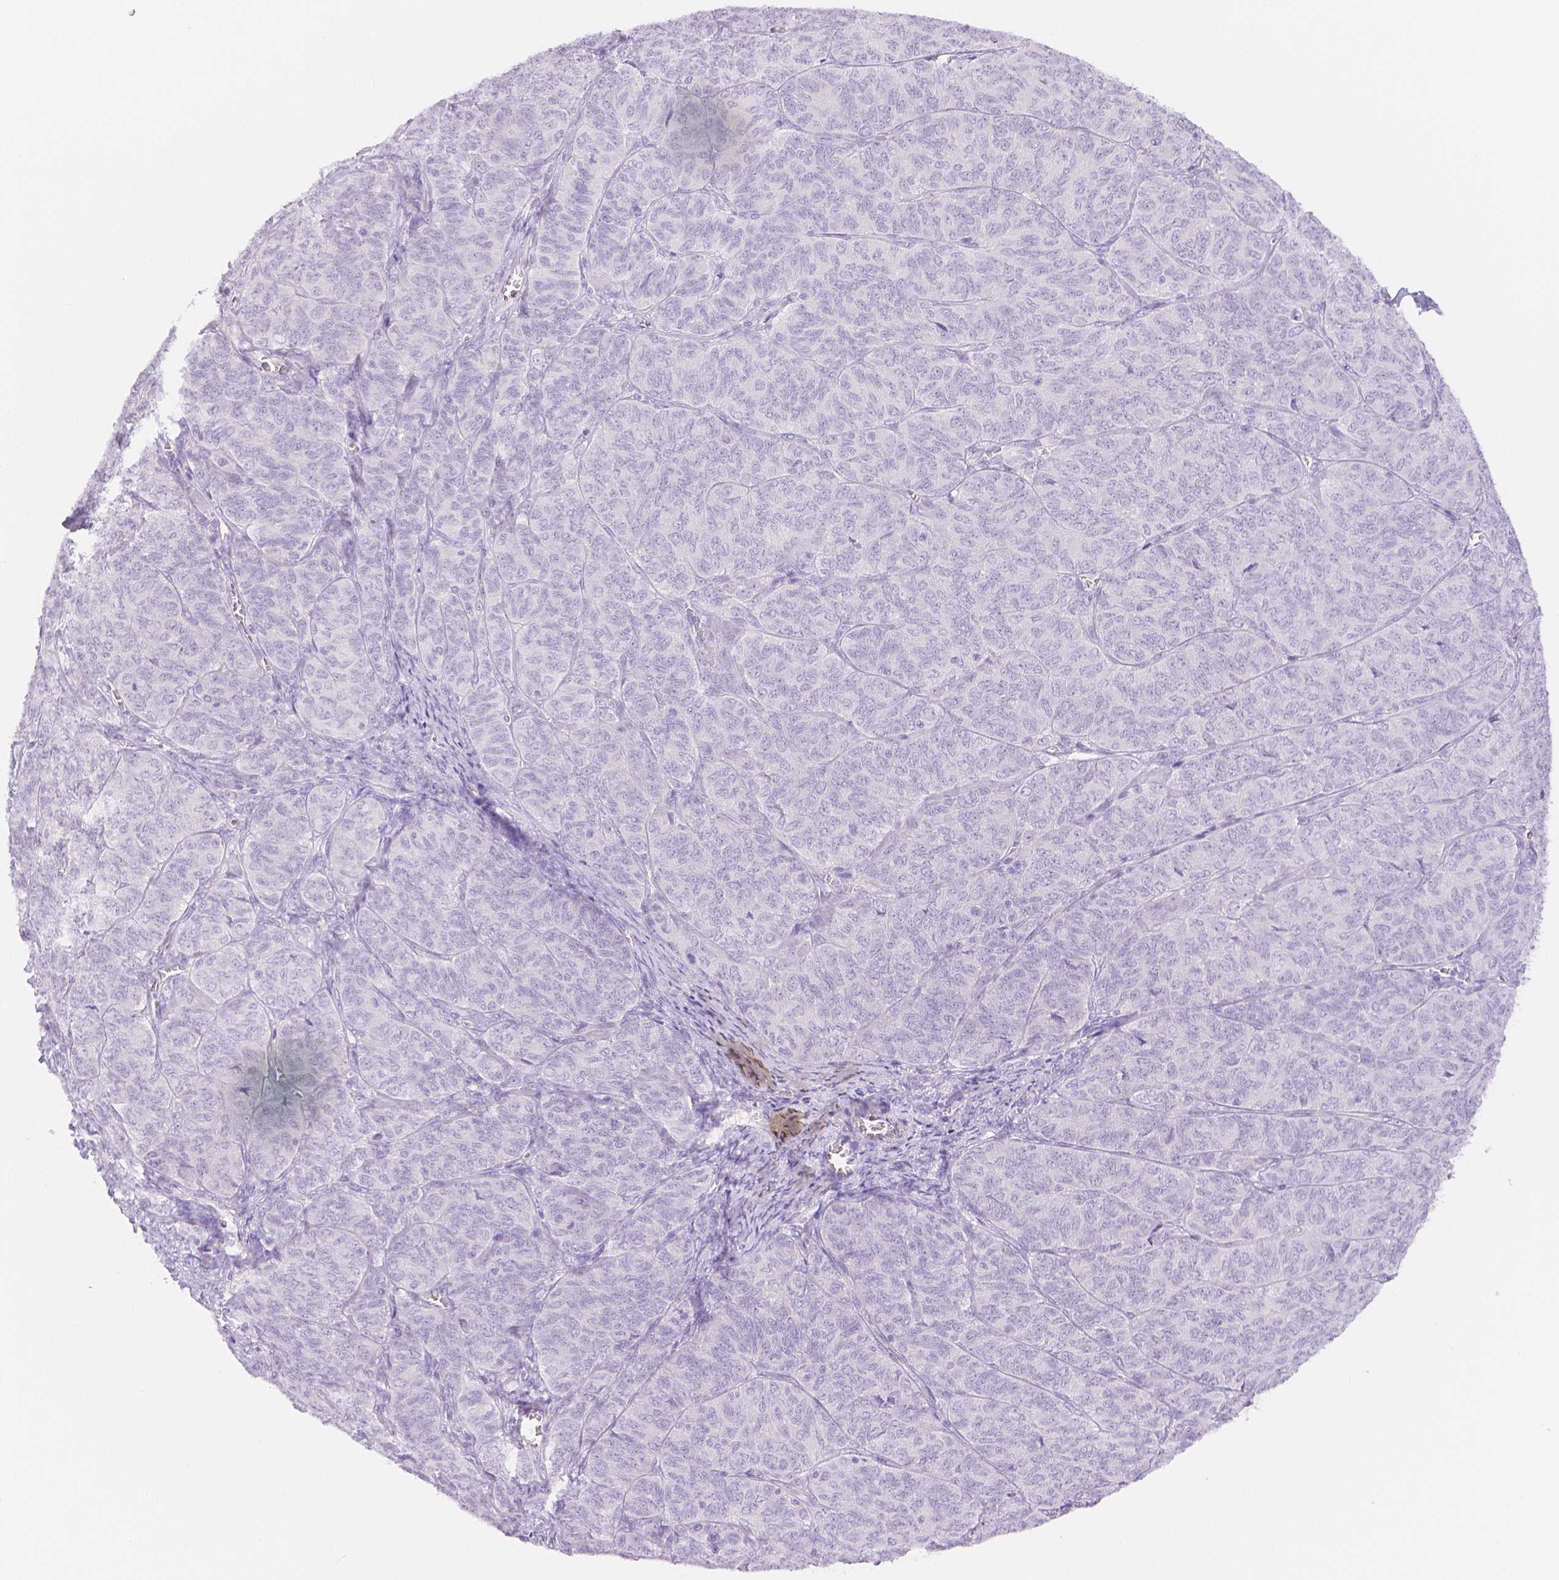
{"staining": {"intensity": "negative", "quantity": "none", "location": "none"}, "tissue": "ovarian cancer", "cell_type": "Tumor cells", "image_type": "cancer", "snomed": [{"axis": "morphology", "description": "Carcinoma, endometroid"}, {"axis": "topography", "description": "Ovary"}], "caption": "Micrograph shows no significant protein staining in tumor cells of ovarian cancer (endometroid carcinoma).", "gene": "SLC27A5", "patient": {"sex": "female", "age": 80}}